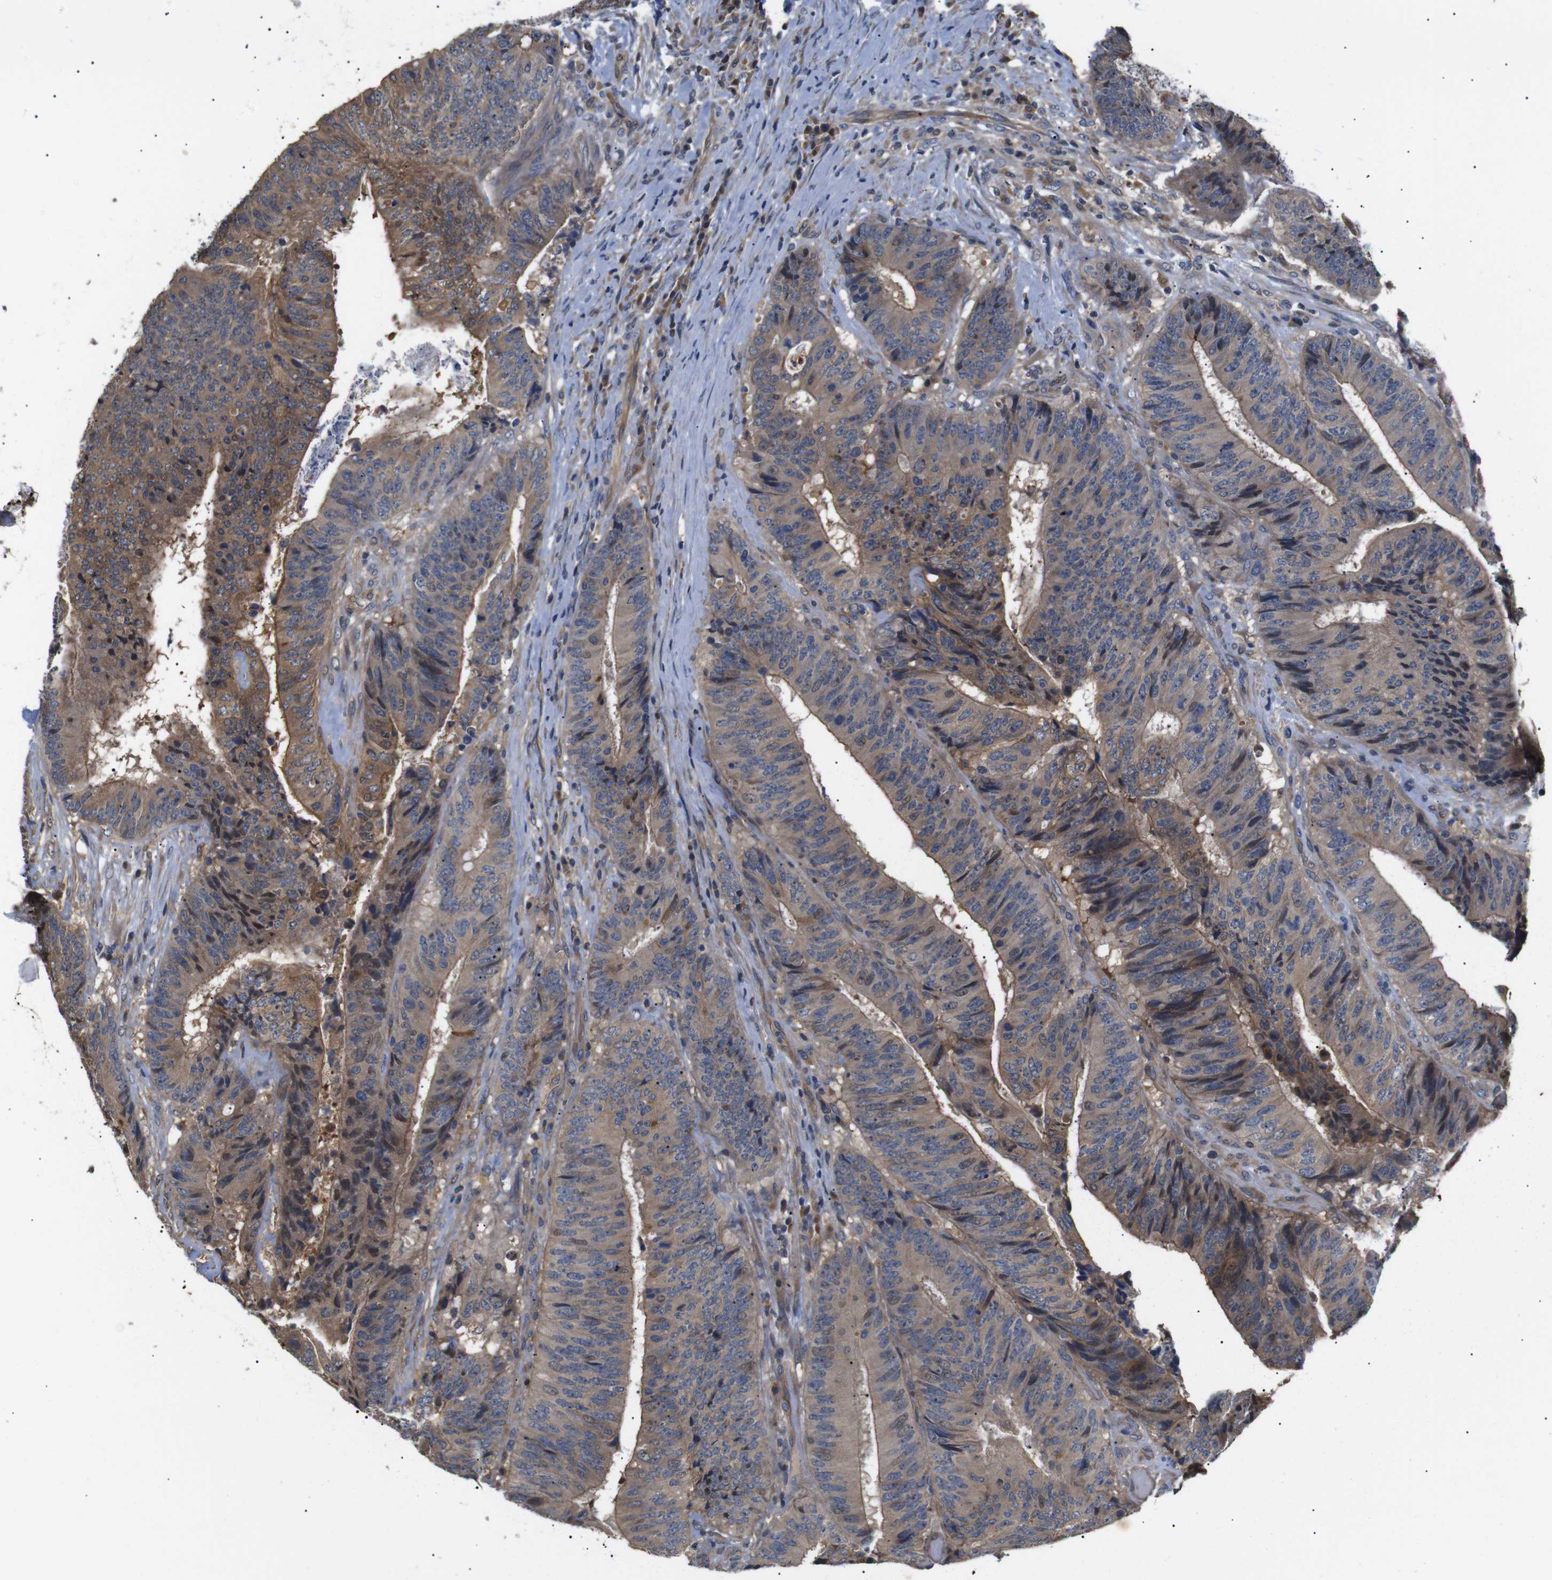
{"staining": {"intensity": "moderate", "quantity": ">75%", "location": "cytoplasmic/membranous"}, "tissue": "colorectal cancer", "cell_type": "Tumor cells", "image_type": "cancer", "snomed": [{"axis": "morphology", "description": "Adenocarcinoma, NOS"}, {"axis": "topography", "description": "Rectum"}], "caption": "Tumor cells demonstrate medium levels of moderate cytoplasmic/membranous staining in approximately >75% of cells in human colorectal adenocarcinoma. (Brightfield microscopy of DAB IHC at high magnification).", "gene": "DDR1", "patient": {"sex": "male", "age": 72}}